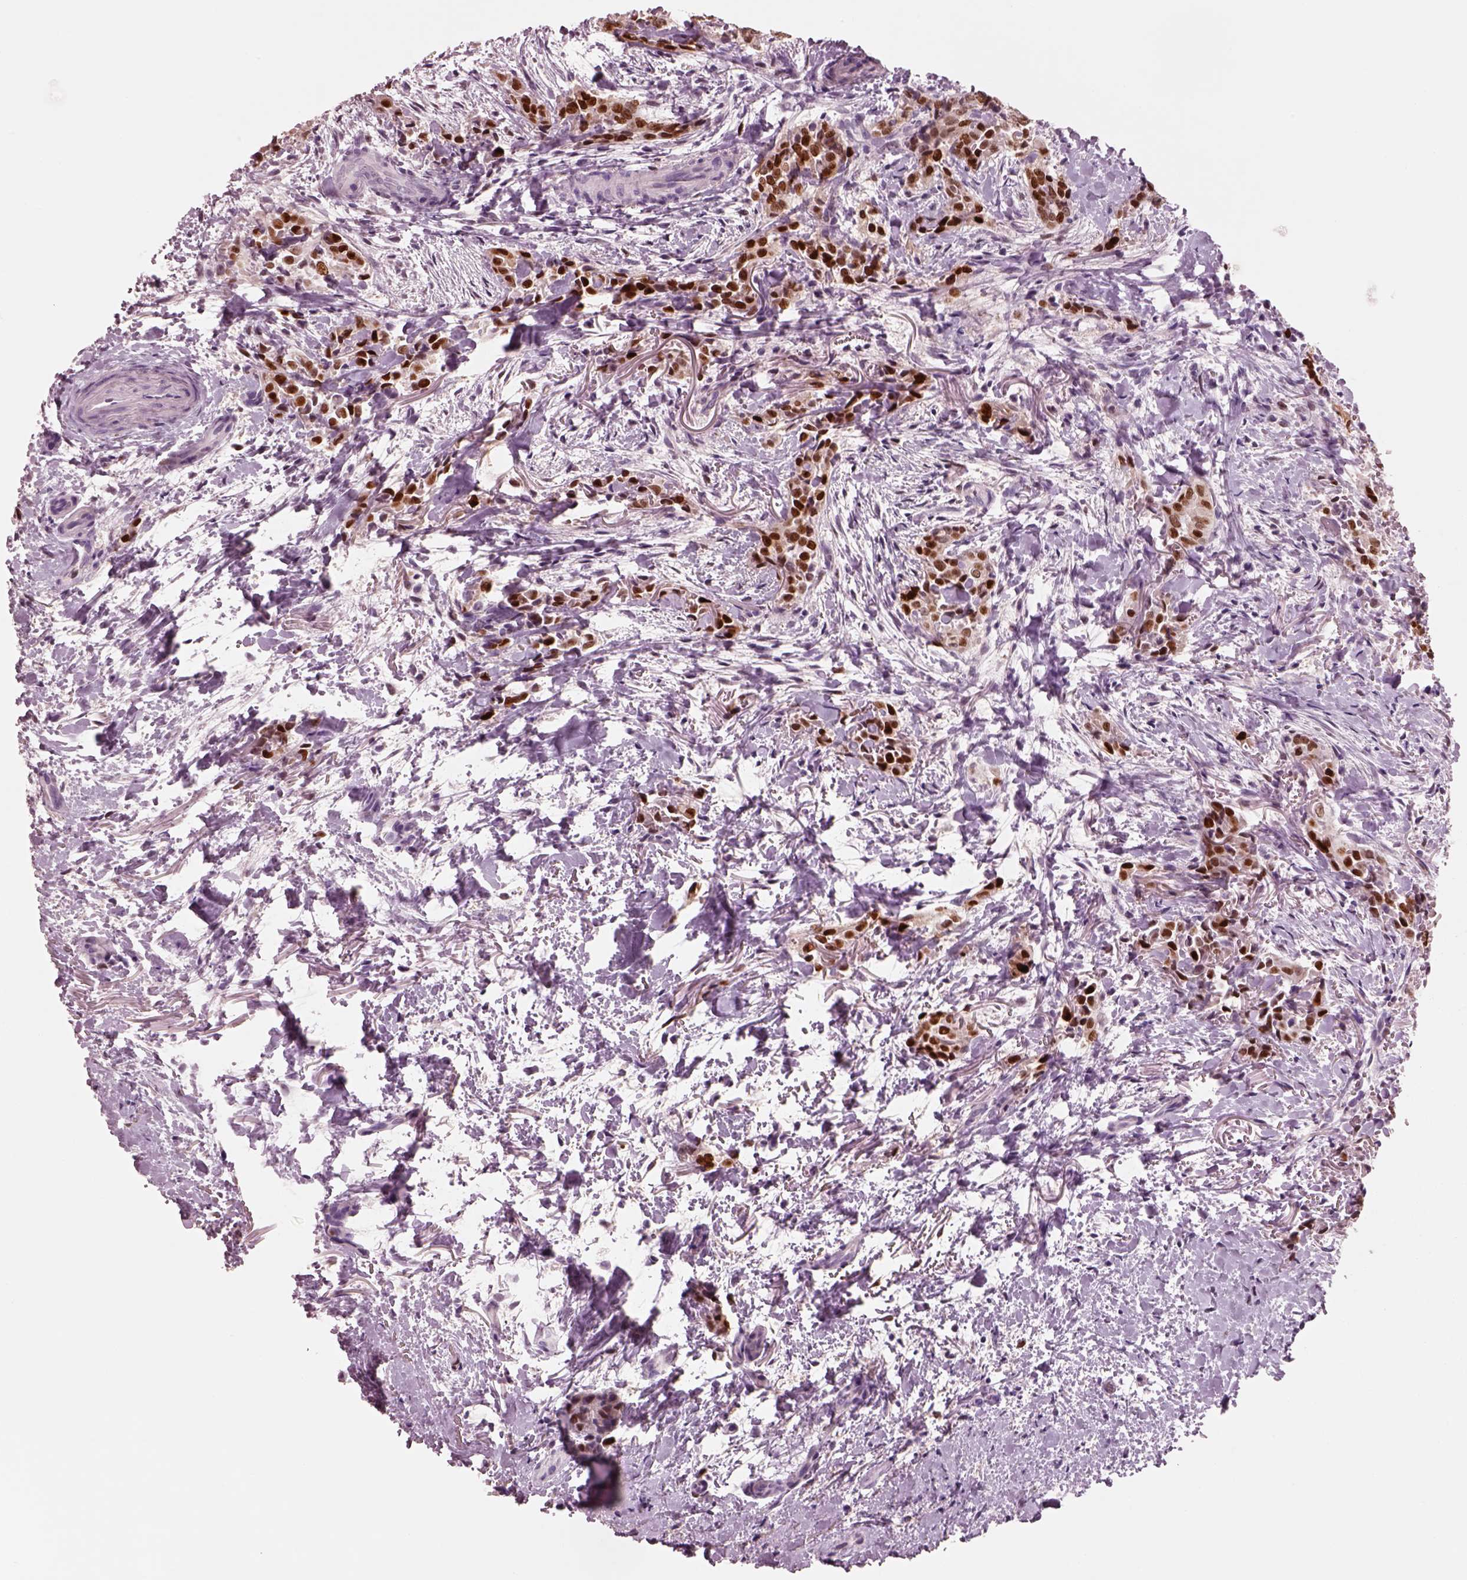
{"staining": {"intensity": "strong", "quantity": "<25%", "location": "nuclear"}, "tissue": "thyroid cancer", "cell_type": "Tumor cells", "image_type": "cancer", "snomed": [{"axis": "morphology", "description": "Papillary adenocarcinoma, NOS"}, {"axis": "topography", "description": "Thyroid gland"}], "caption": "Thyroid cancer (papillary adenocarcinoma) stained with a protein marker shows strong staining in tumor cells.", "gene": "SOX9", "patient": {"sex": "male", "age": 61}}